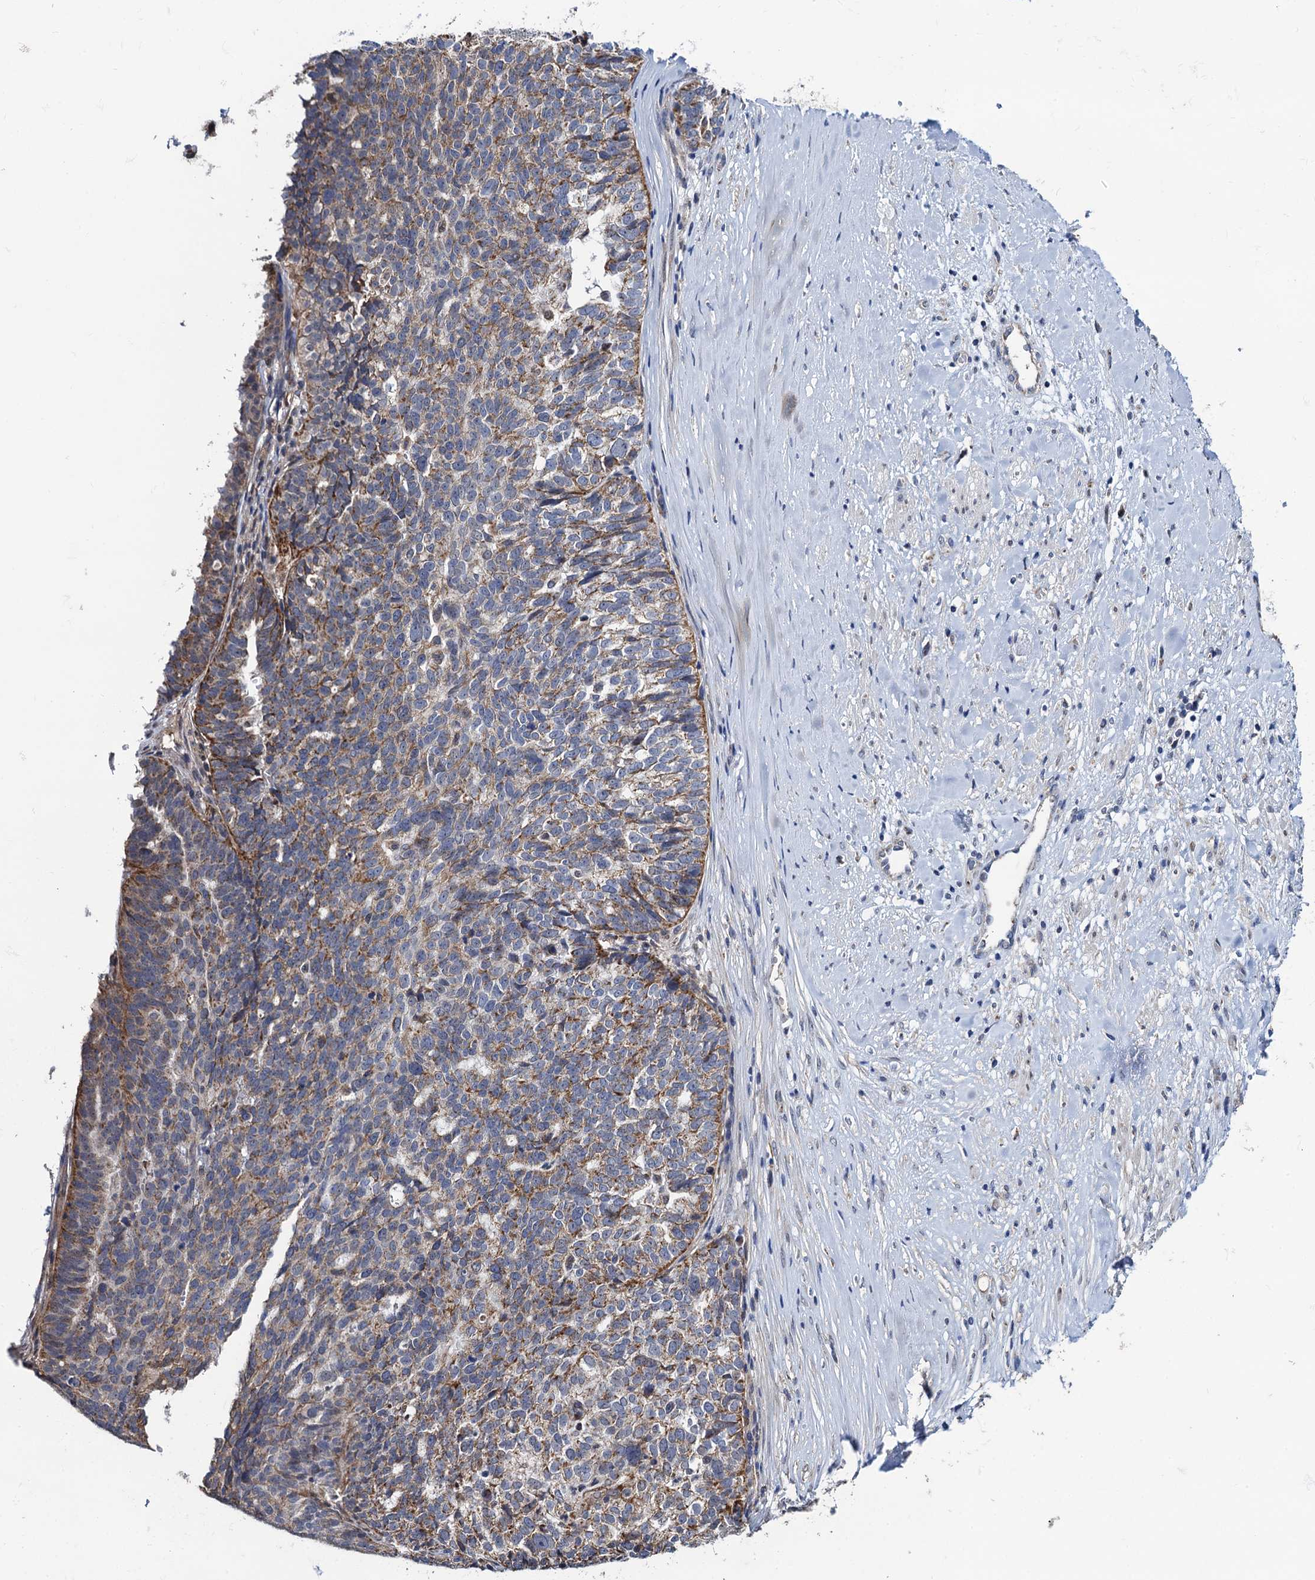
{"staining": {"intensity": "moderate", "quantity": "25%-75%", "location": "cytoplasmic/membranous"}, "tissue": "ovarian cancer", "cell_type": "Tumor cells", "image_type": "cancer", "snomed": [{"axis": "morphology", "description": "Cystadenocarcinoma, serous, NOS"}, {"axis": "topography", "description": "Ovary"}], "caption": "Ovarian serous cystadenocarcinoma tissue displays moderate cytoplasmic/membranous expression in approximately 25%-75% of tumor cells (DAB = brown stain, brightfield microscopy at high magnification).", "gene": "PTCD3", "patient": {"sex": "female", "age": 59}}